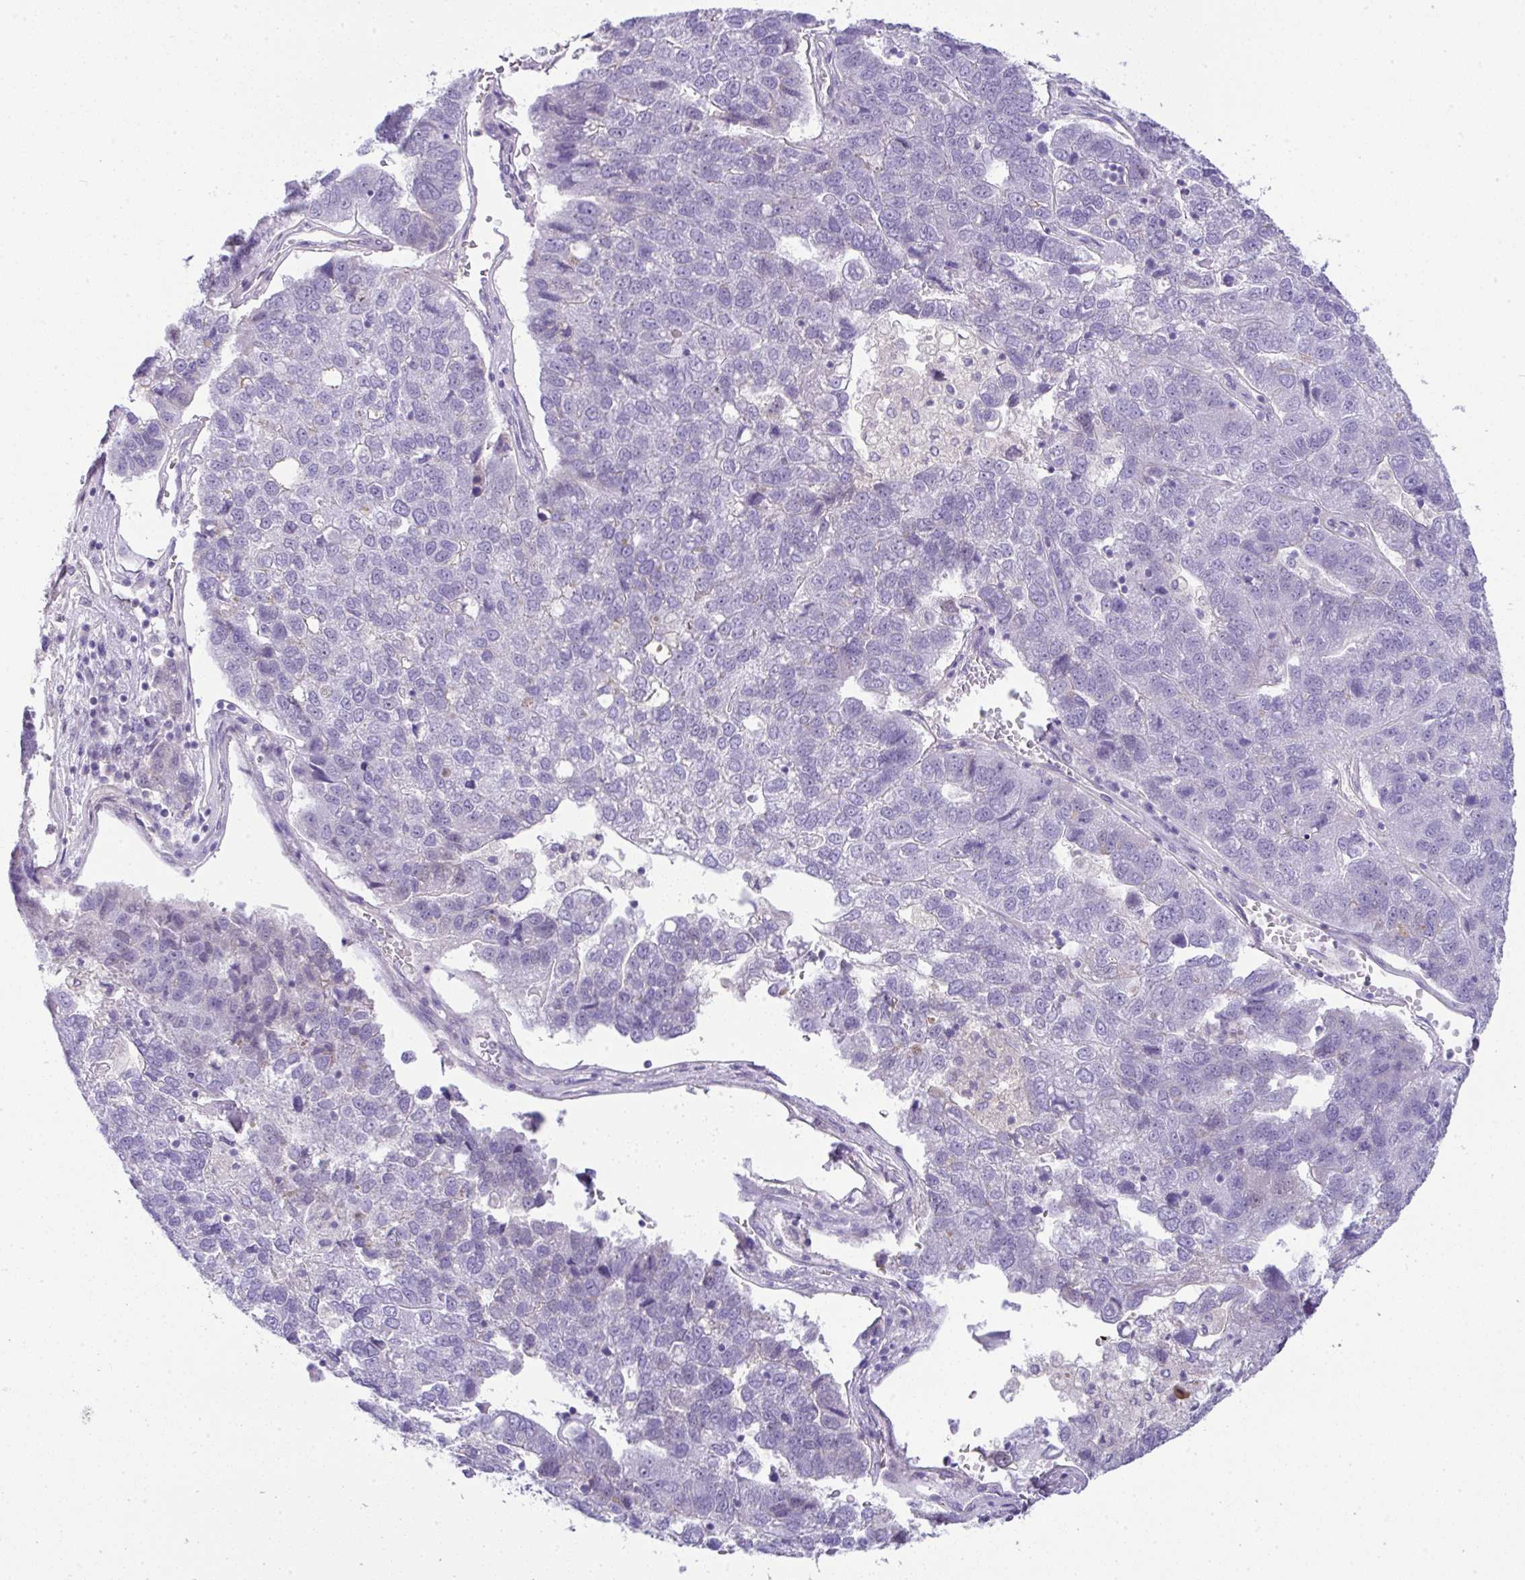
{"staining": {"intensity": "negative", "quantity": "none", "location": "none"}, "tissue": "pancreatic cancer", "cell_type": "Tumor cells", "image_type": "cancer", "snomed": [{"axis": "morphology", "description": "Adenocarcinoma, NOS"}, {"axis": "topography", "description": "Pancreas"}], "caption": "This histopathology image is of pancreatic cancer stained with IHC to label a protein in brown with the nuclei are counter-stained blue. There is no staining in tumor cells.", "gene": "FAM177A1", "patient": {"sex": "female", "age": 61}}